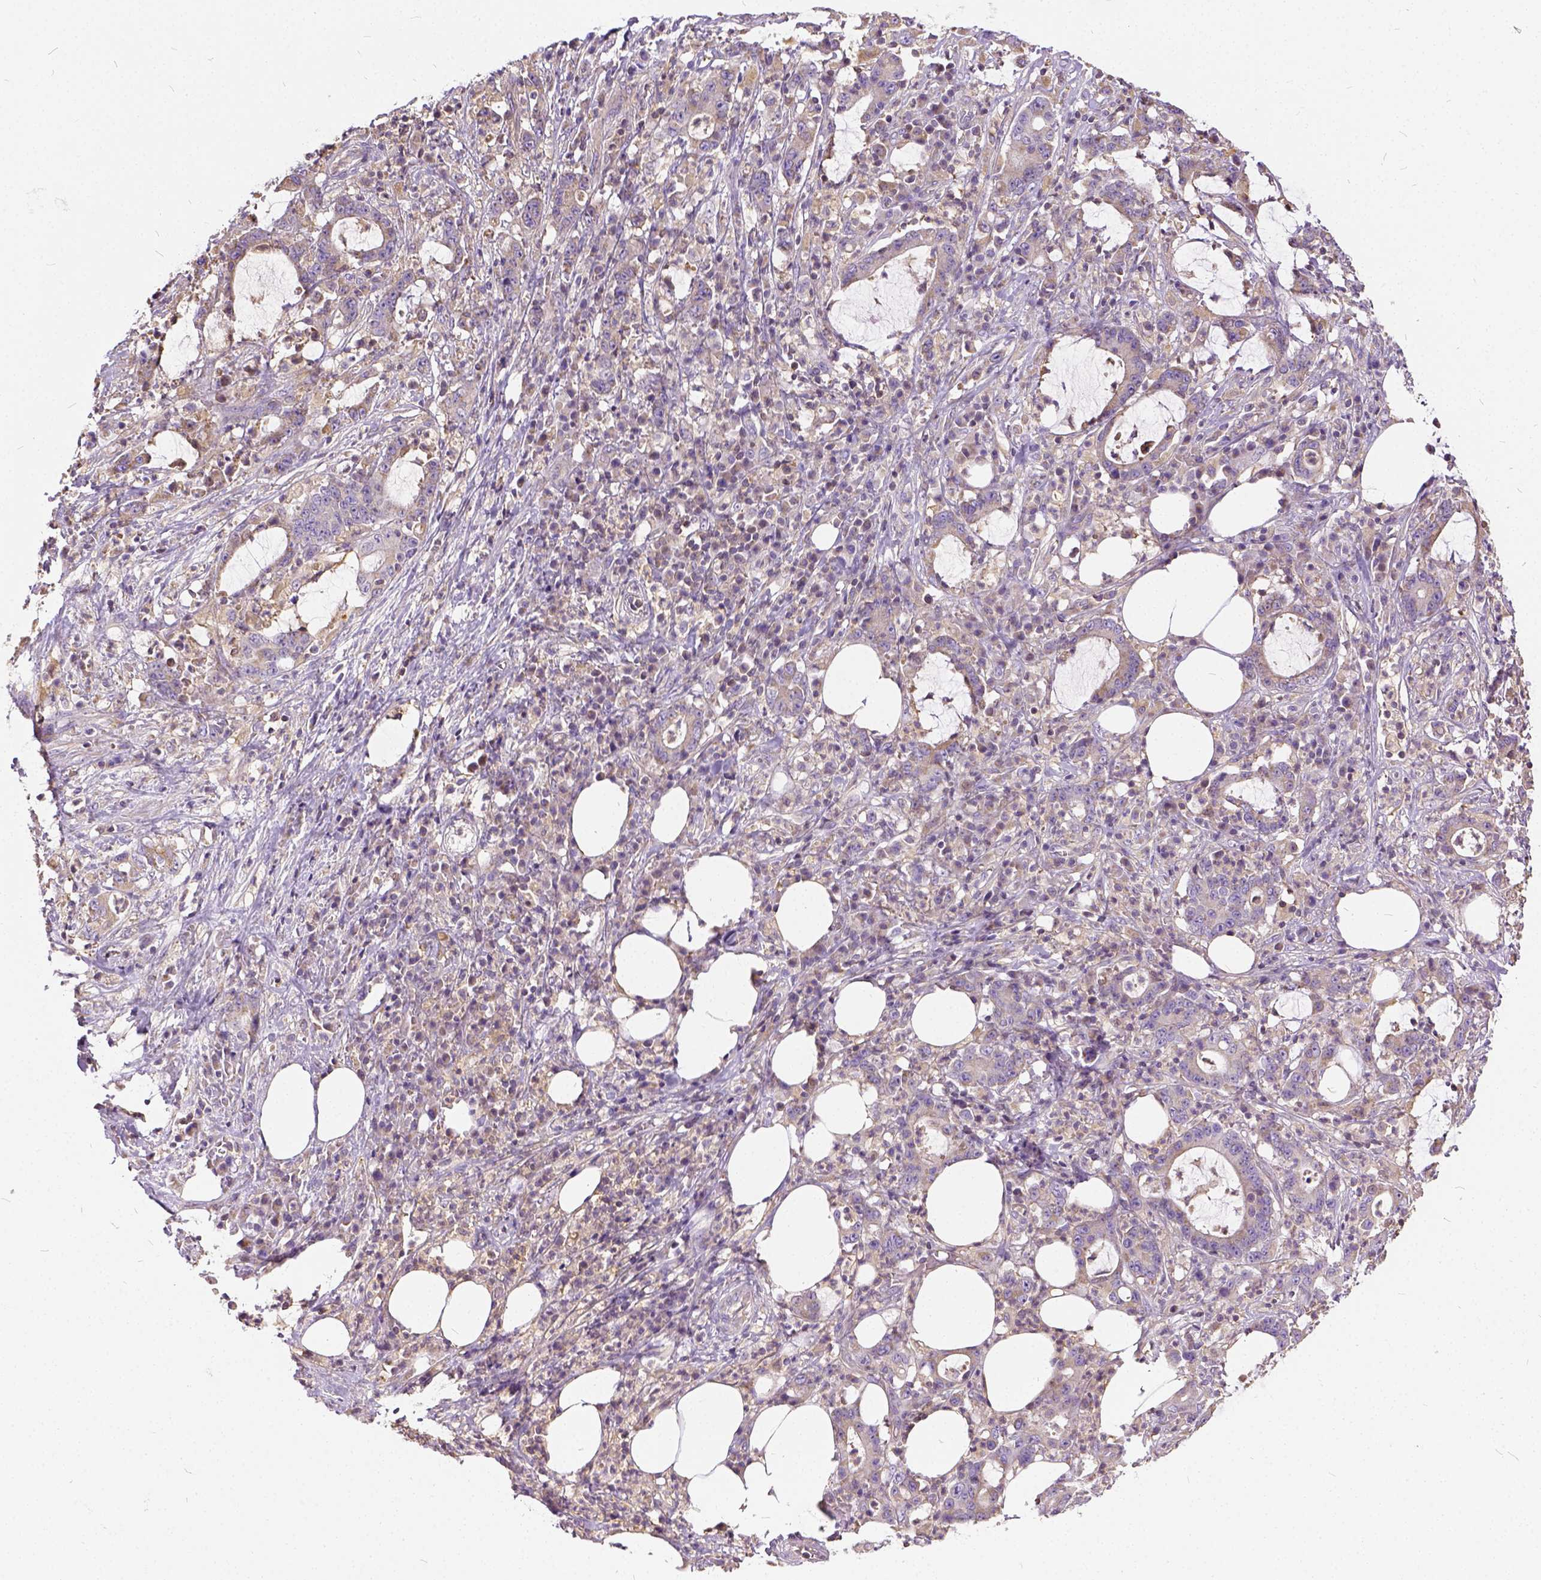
{"staining": {"intensity": "negative", "quantity": "none", "location": "none"}, "tissue": "stomach cancer", "cell_type": "Tumor cells", "image_type": "cancer", "snomed": [{"axis": "morphology", "description": "Adenocarcinoma, NOS"}, {"axis": "topography", "description": "Stomach, upper"}], "caption": "Human stomach cancer (adenocarcinoma) stained for a protein using immunohistochemistry exhibits no expression in tumor cells.", "gene": "CADM4", "patient": {"sex": "male", "age": 68}}